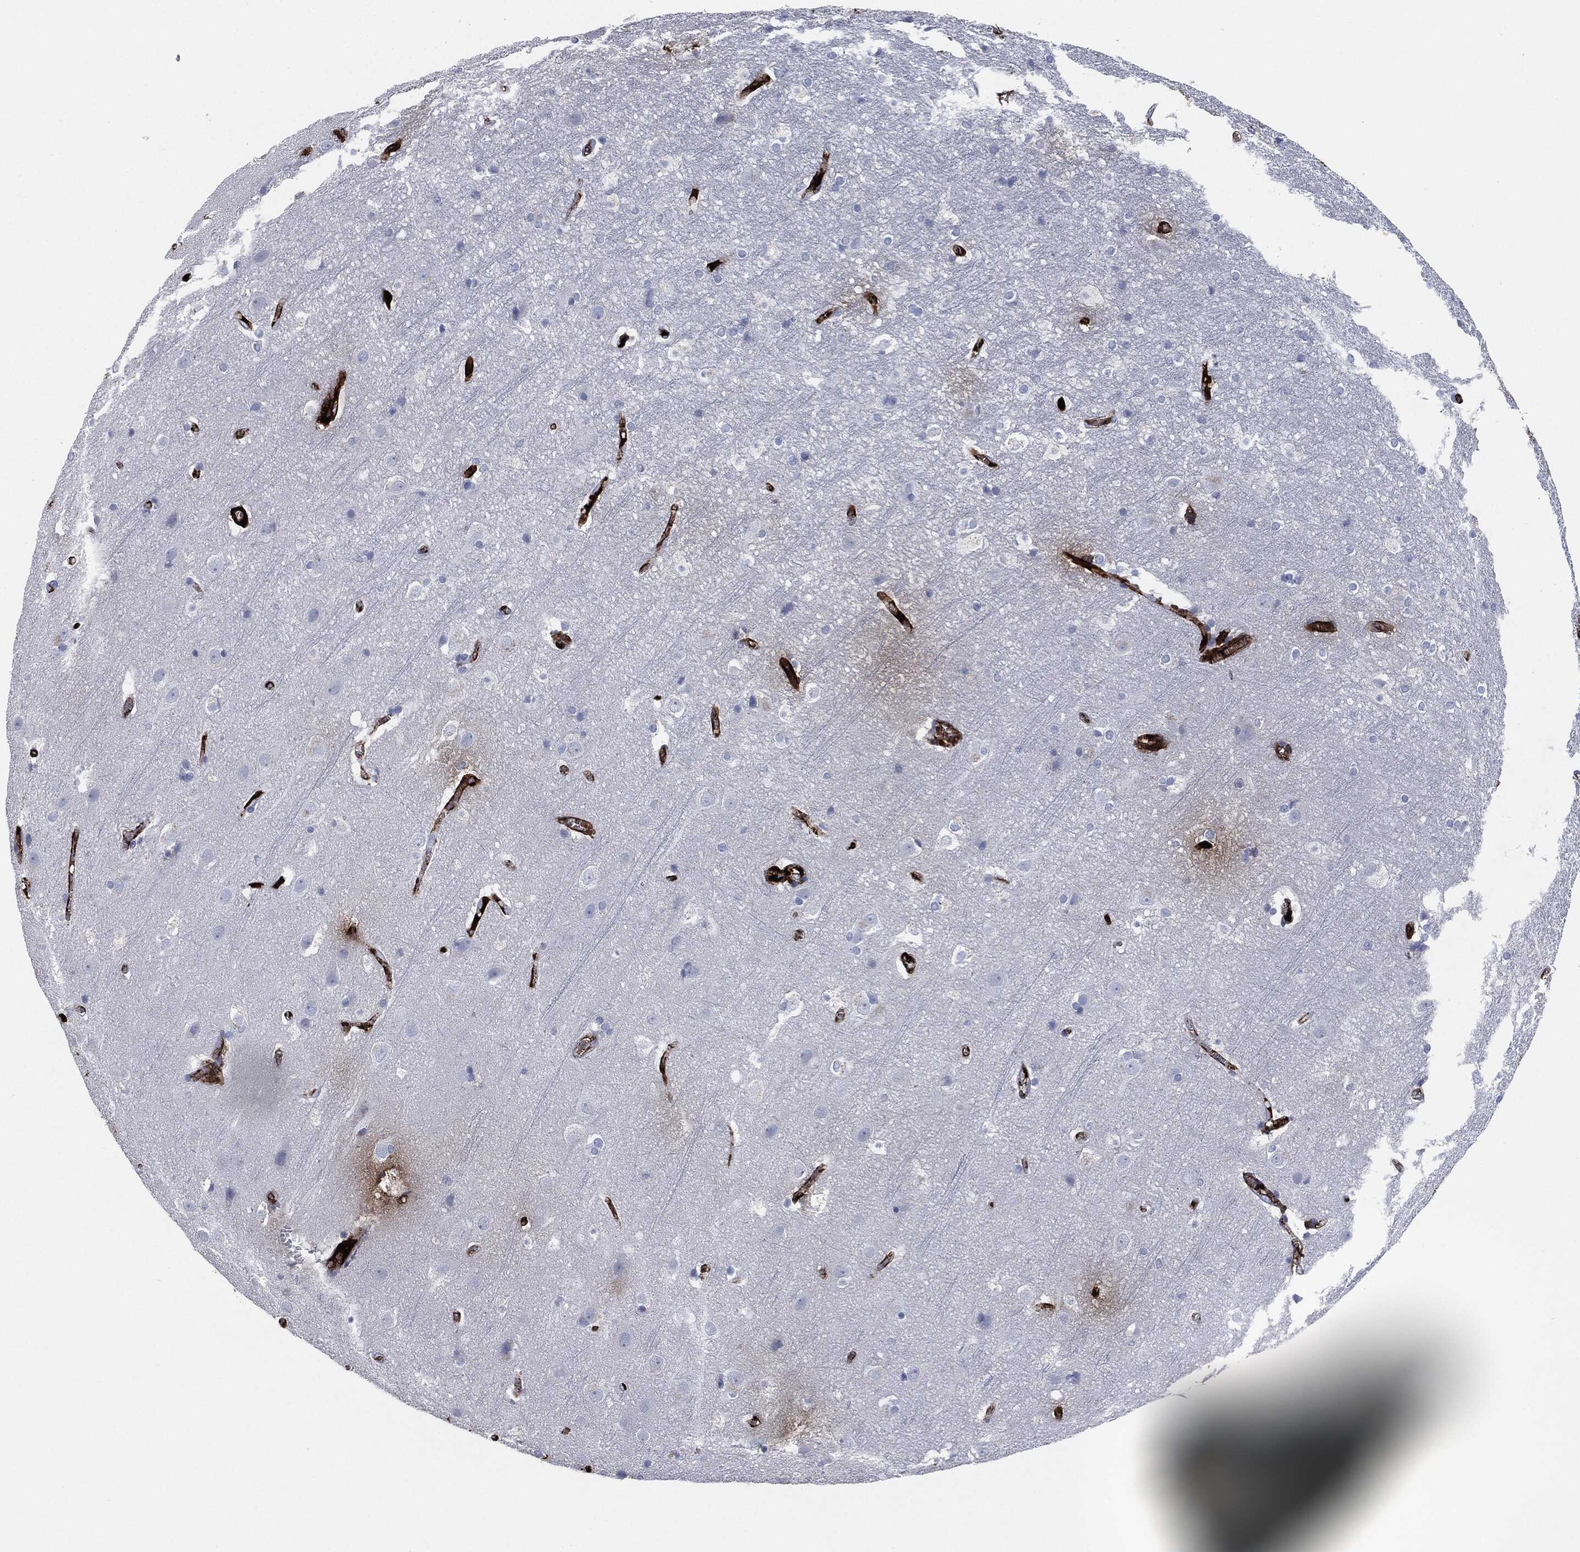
{"staining": {"intensity": "strong", "quantity": ">75%", "location": "cytoplasmic/membranous"}, "tissue": "cerebral cortex", "cell_type": "Endothelial cells", "image_type": "normal", "snomed": [{"axis": "morphology", "description": "Normal tissue, NOS"}, {"axis": "topography", "description": "Cerebral cortex"}], "caption": "Protein analysis of unremarkable cerebral cortex demonstrates strong cytoplasmic/membranous positivity in approximately >75% of endothelial cells.", "gene": "APOB", "patient": {"sex": "male", "age": 59}}